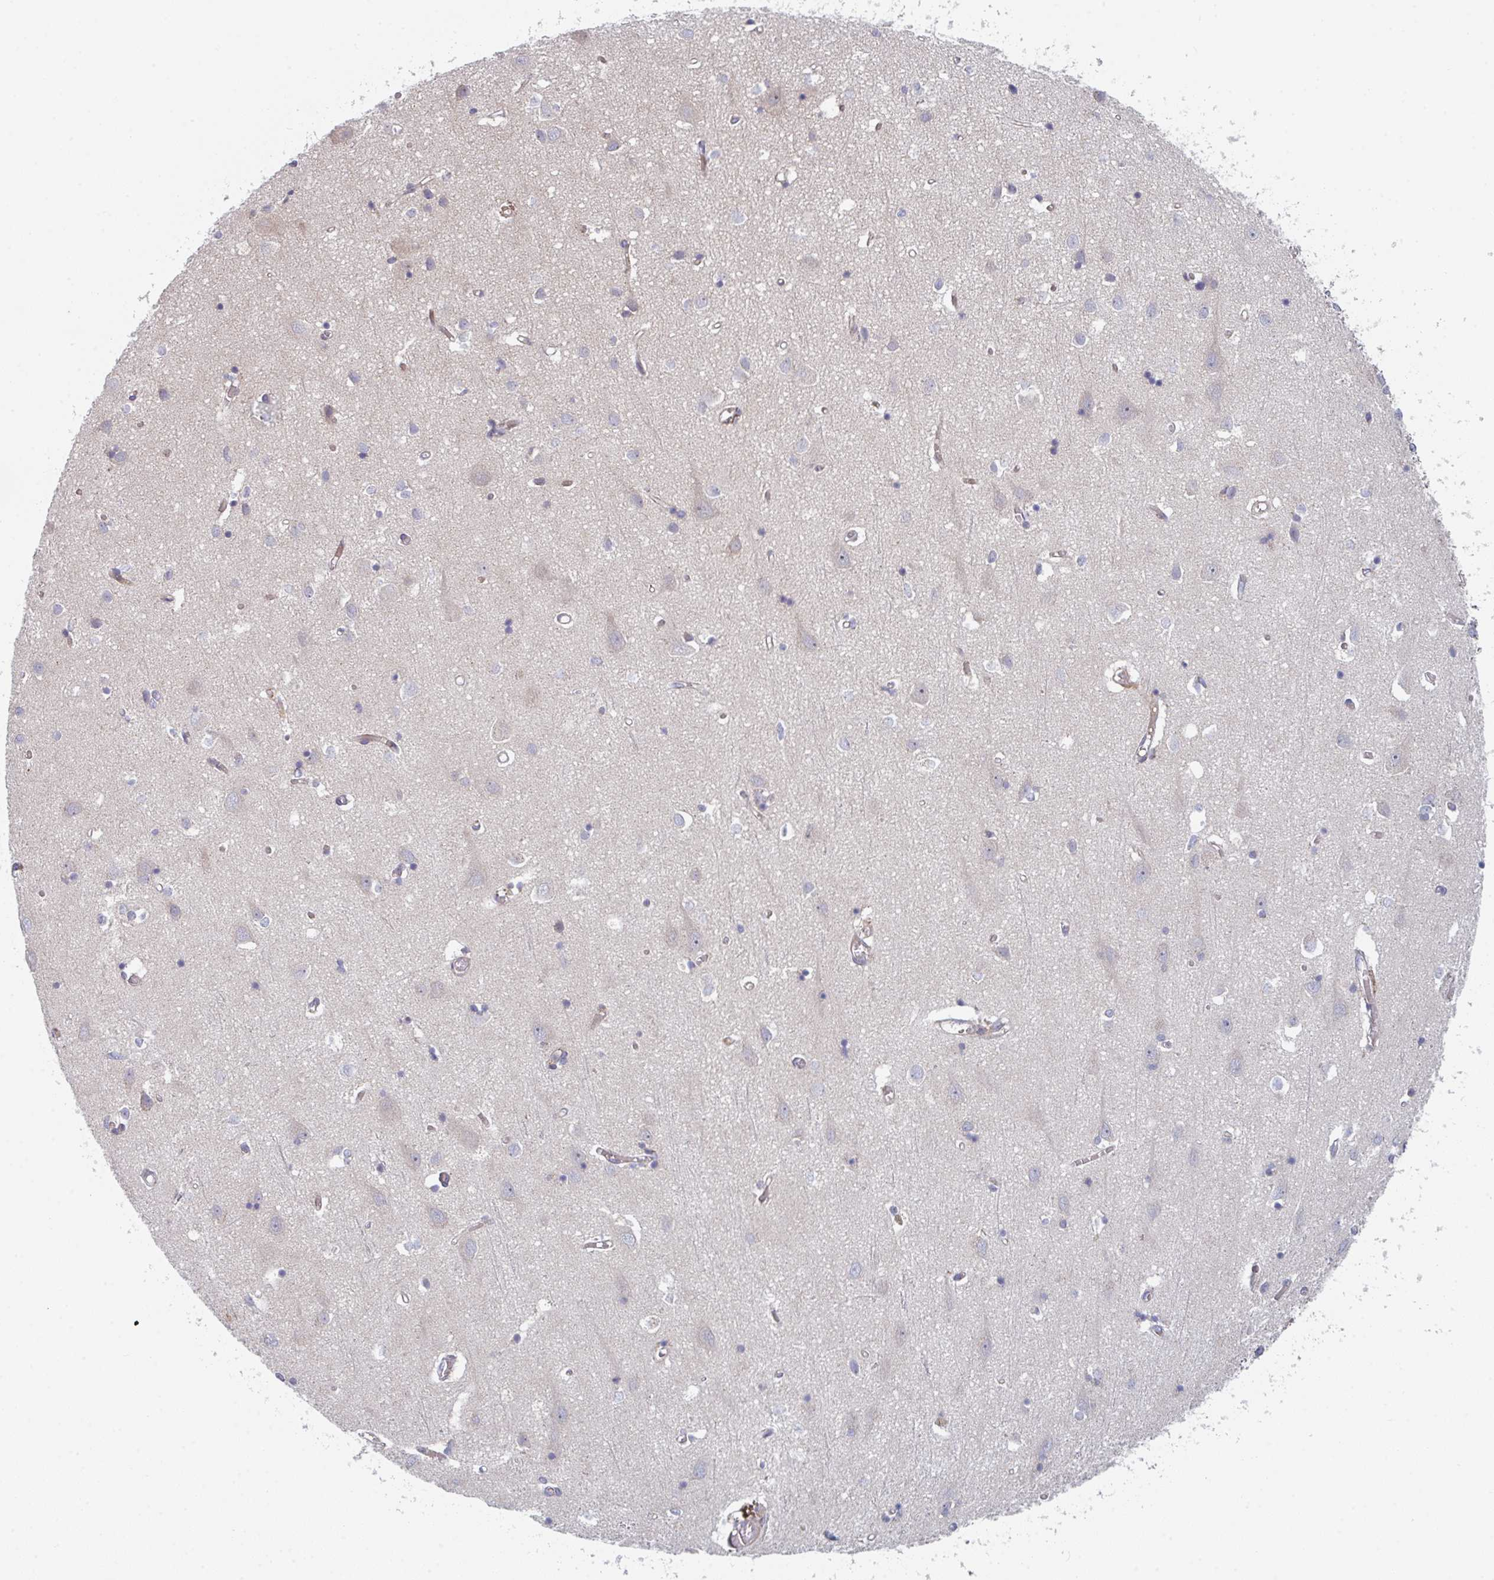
{"staining": {"intensity": "negative", "quantity": "none", "location": "none"}, "tissue": "cerebral cortex", "cell_type": "Endothelial cells", "image_type": "normal", "snomed": [{"axis": "morphology", "description": "Normal tissue, NOS"}, {"axis": "topography", "description": "Cerebral cortex"}], "caption": "The immunohistochemistry (IHC) micrograph has no significant staining in endothelial cells of cerebral cortex. Brightfield microscopy of IHC stained with DAB (brown) and hematoxylin (blue), captured at high magnification.", "gene": "ZNF644", "patient": {"sex": "male", "age": 70}}